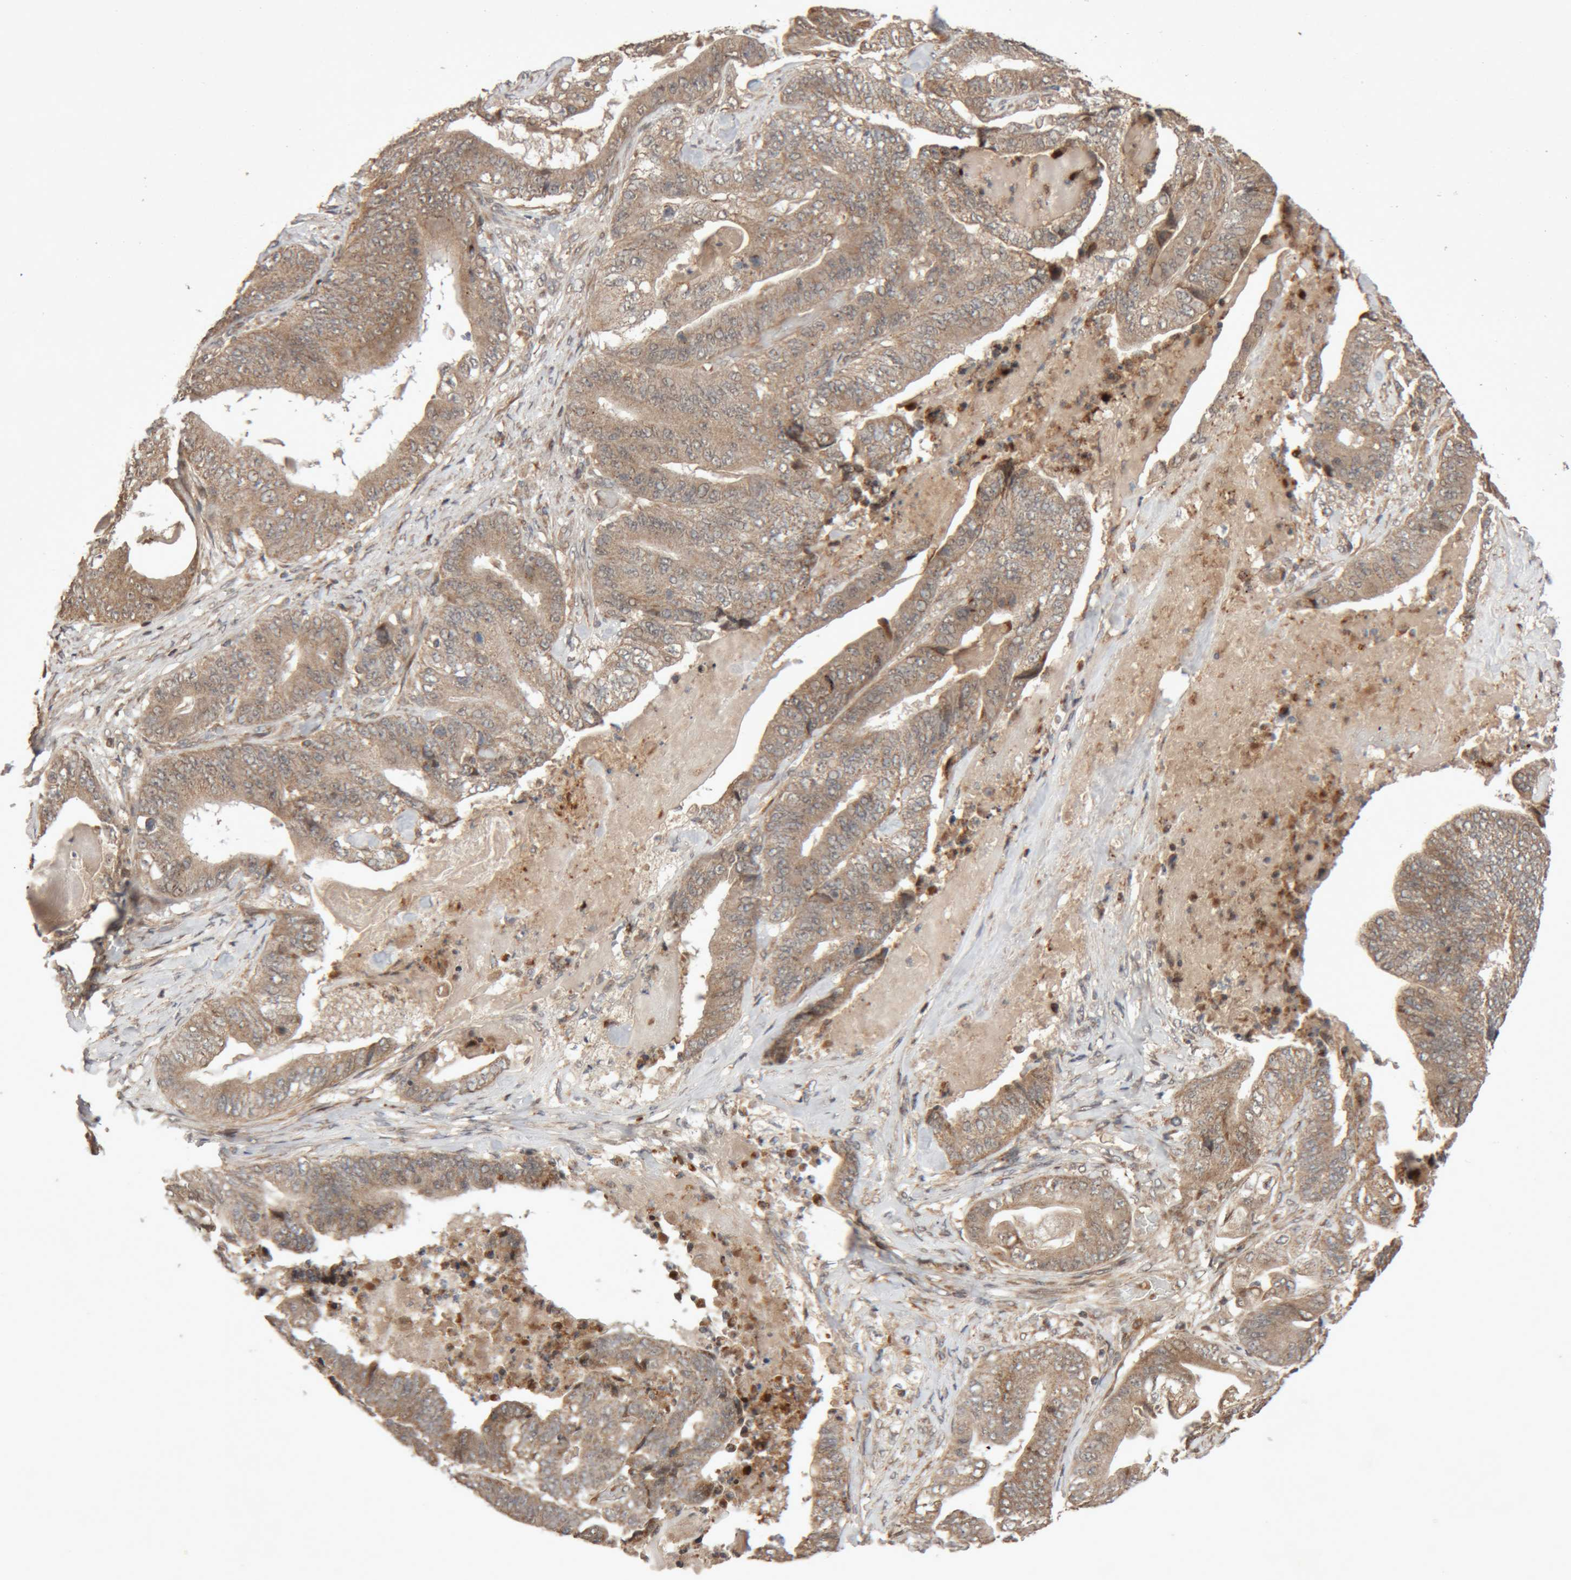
{"staining": {"intensity": "moderate", "quantity": ">75%", "location": "cytoplasmic/membranous"}, "tissue": "stomach cancer", "cell_type": "Tumor cells", "image_type": "cancer", "snomed": [{"axis": "morphology", "description": "Adenocarcinoma, NOS"}, {"axis": "topography", "description": "Stomach"}], "caption": "Immunohistochemical staining of stomach cancer (adenocarcinoma) reveals medium levels of moderate cytoplasmic/membranous expression in about >75% of tumor cells.", "gene": "KIF21B", "patient": {"sex": "female", "age": 73}}